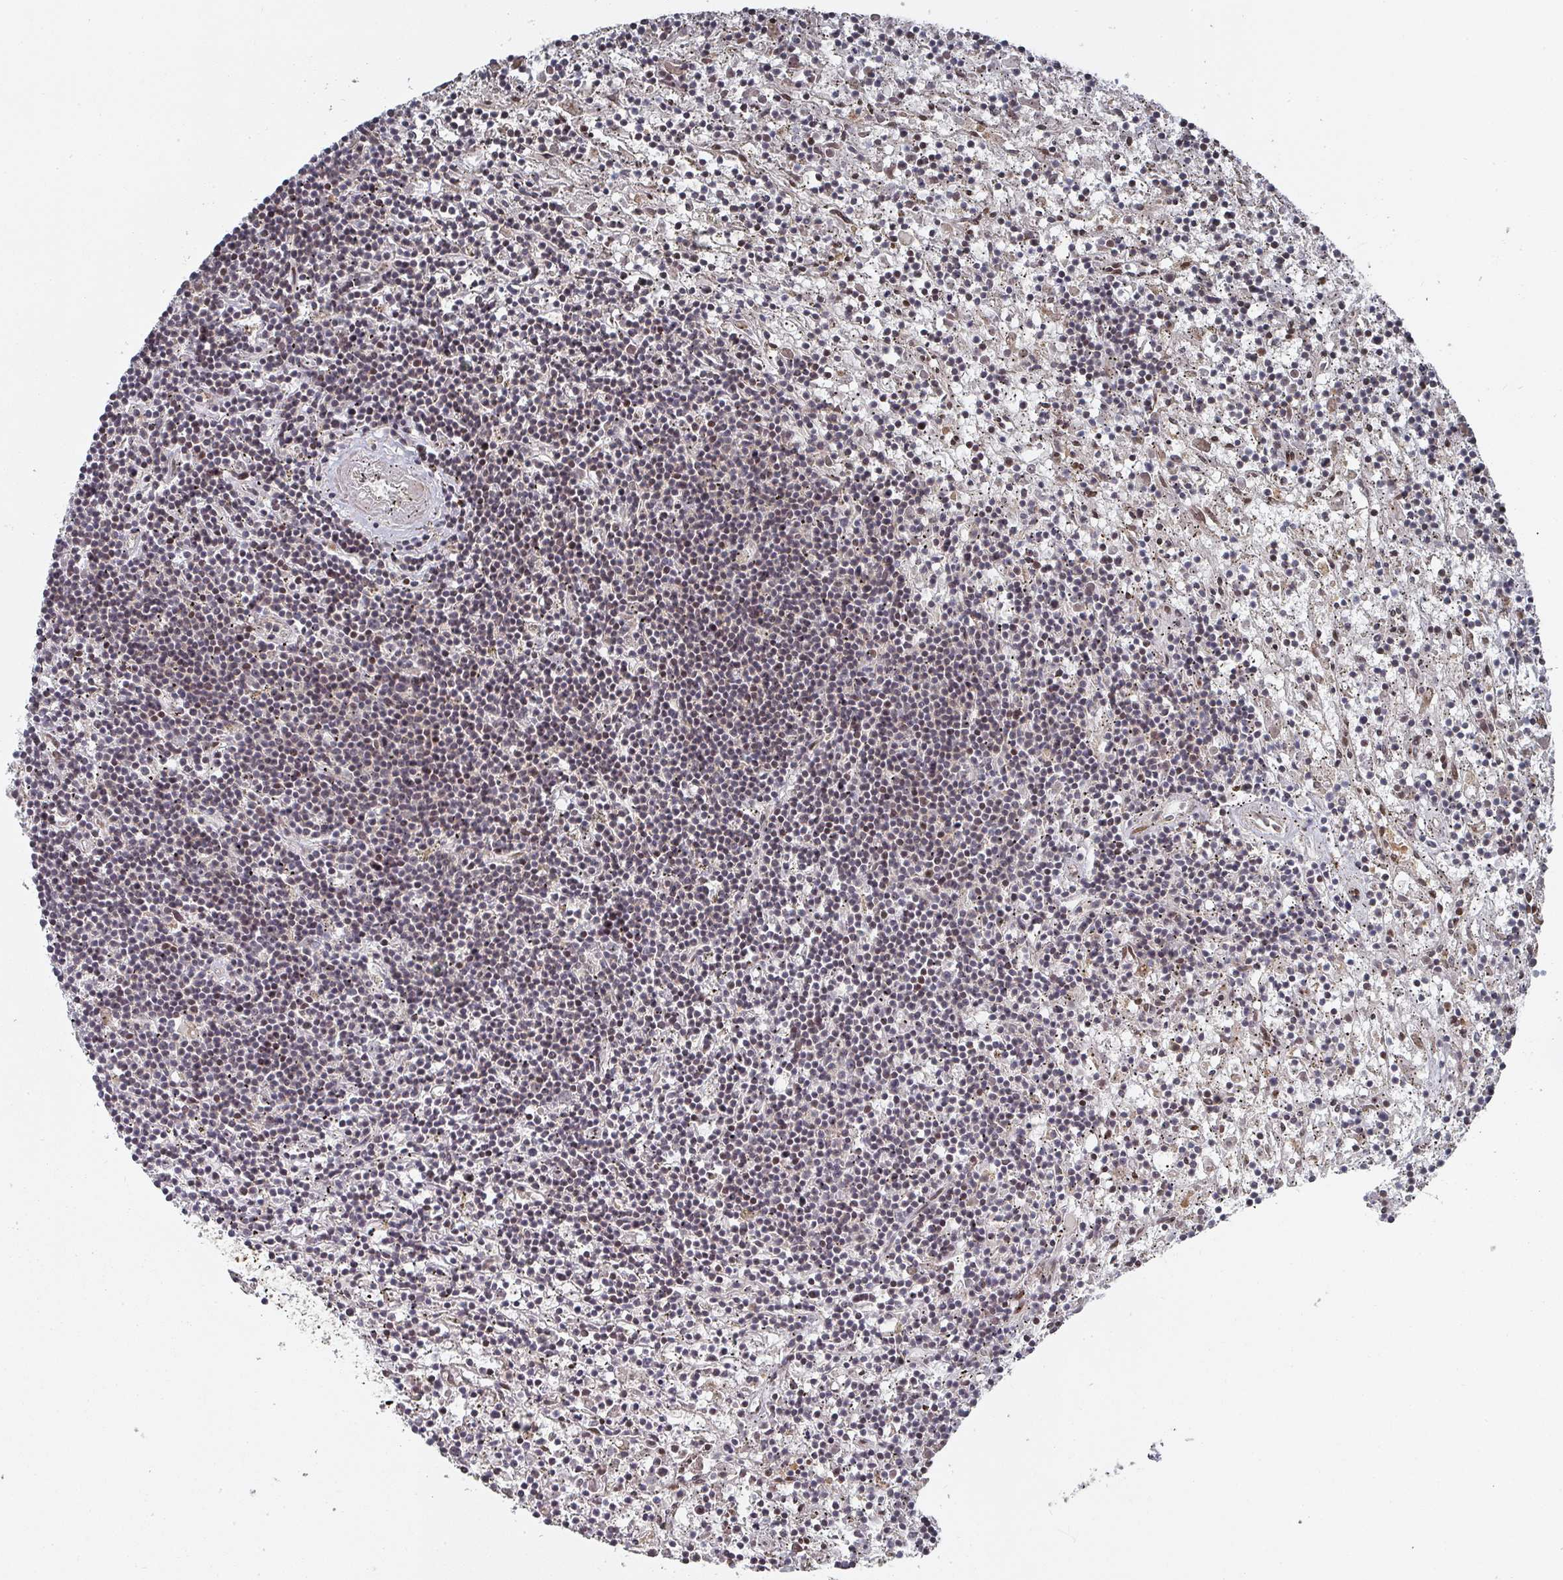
{"staining": {"intensity": "weak", "quantity": "25%-75%", "location": "nuclear"}, "tissue": "lymphoma", "cell_type": "Tumor cells", "image_type": "cancer", "snomed": [{"axis": "morphology", "description": "Malignant lymphoma, non-Hodgkin's type, Low grade"}, {"axis": "topography", "description": "Spleen"}], "caption": "DAB (3,3'-diaminobenzidine) immunohistochemical staining of lymphoma reveals weak nuclear protein expression in about 25%-75% of tumor cells.", "gene": "KIF1C", "patient": {"sex": "male", "age": 76}}